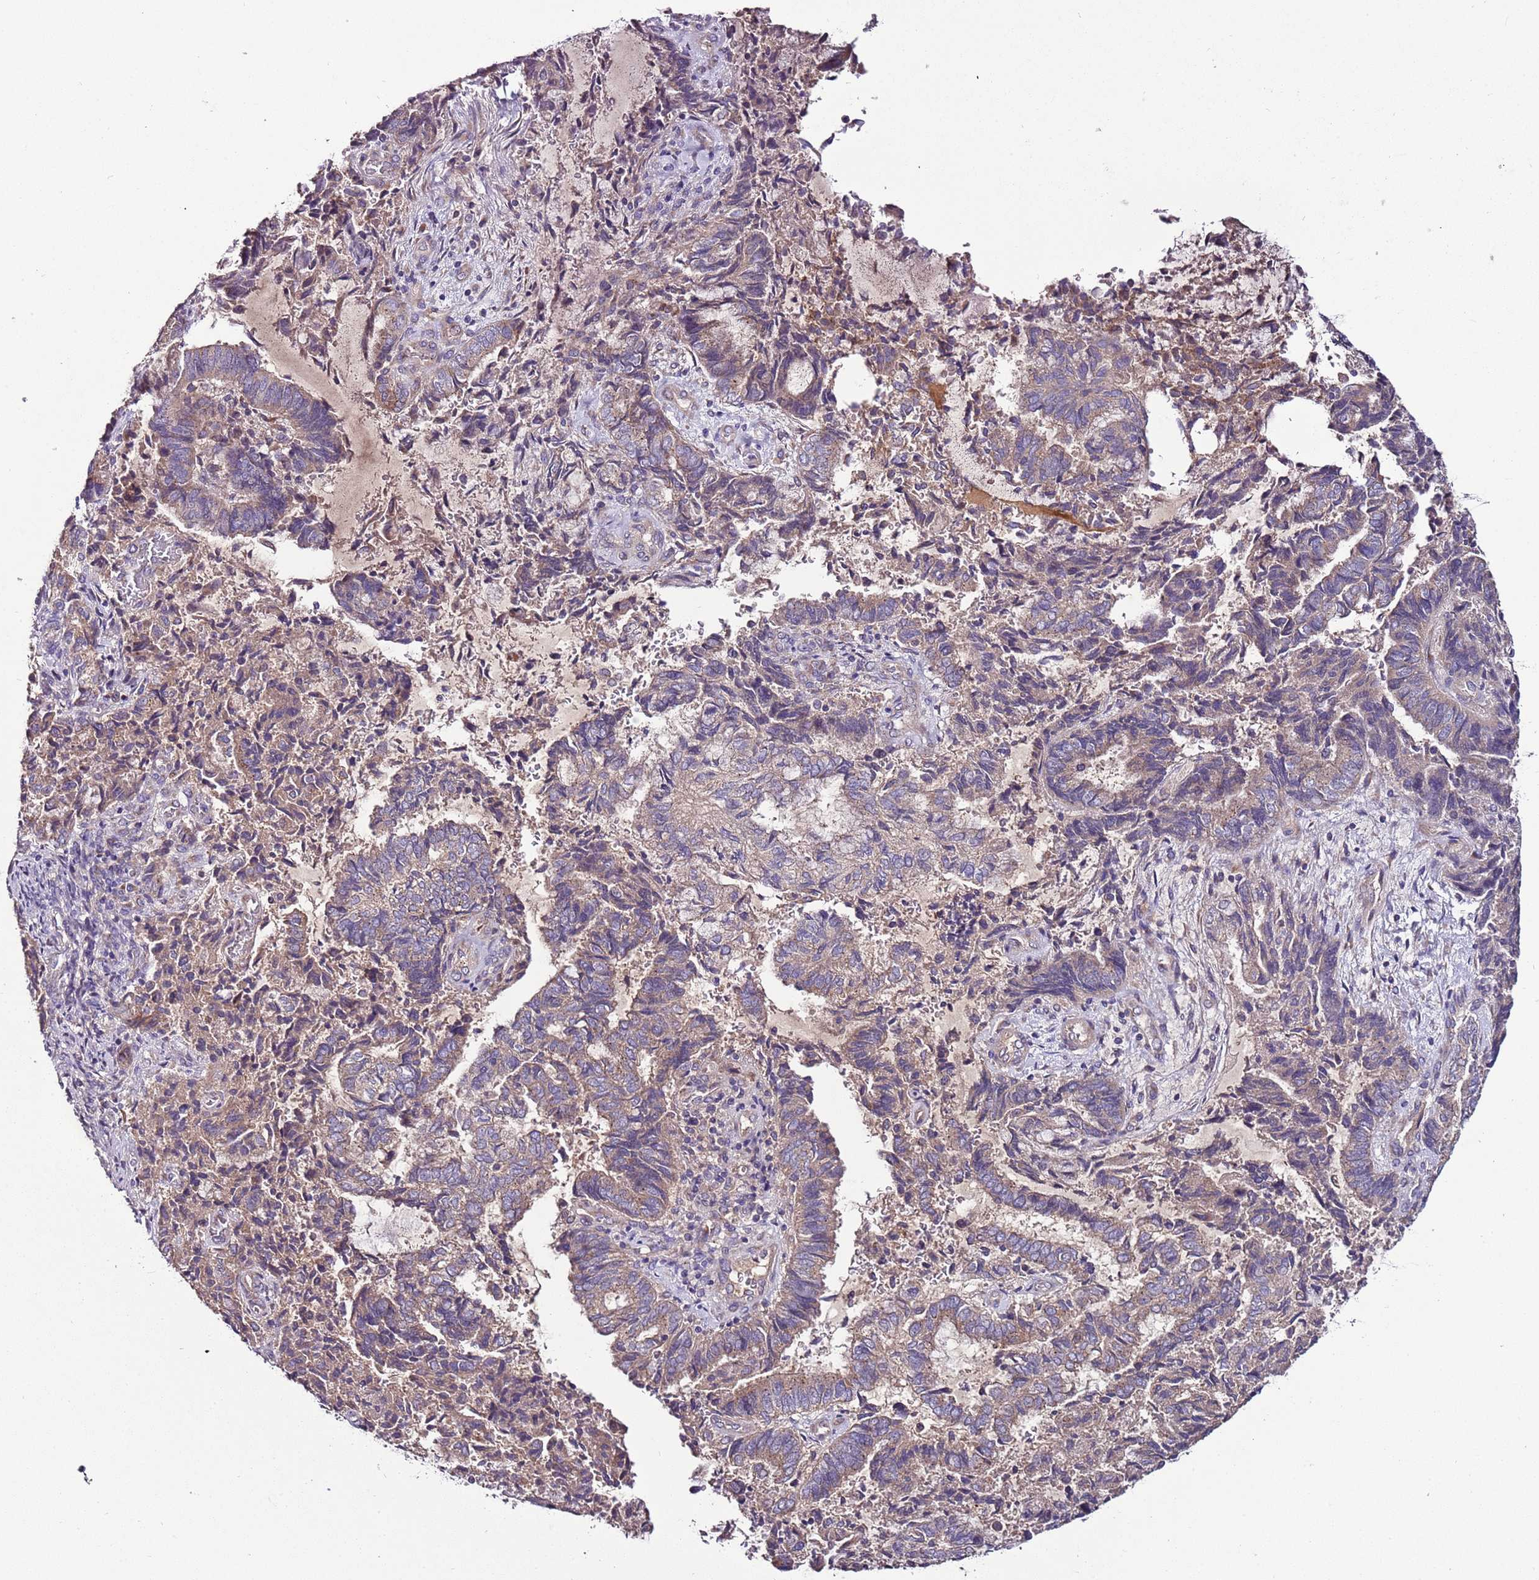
{"staining": {"intensity": "weak", "quantity": "25%-75%", "location": "cytoplasmic/membranous"}, "tissue": "endometrial cancer", "cell_type": "Tumor cells", "image_type": "cancer", "snomed": [{"axis": "morphology", "description": "Adenocarcinoma, NOS"}, {"axis": "topography", "description": "Endometrium"}], "caption": "Immunohistochemistry (IHC) (DAB (3,3'-diaminobenzidine)) staining of endometrial cancer shows weak cytoplasmic/membranous protein staining in approximately 25%-75% of tumor cells.", "gene": "FAM20A", "patient": {"sex": "female", "age": 80}}